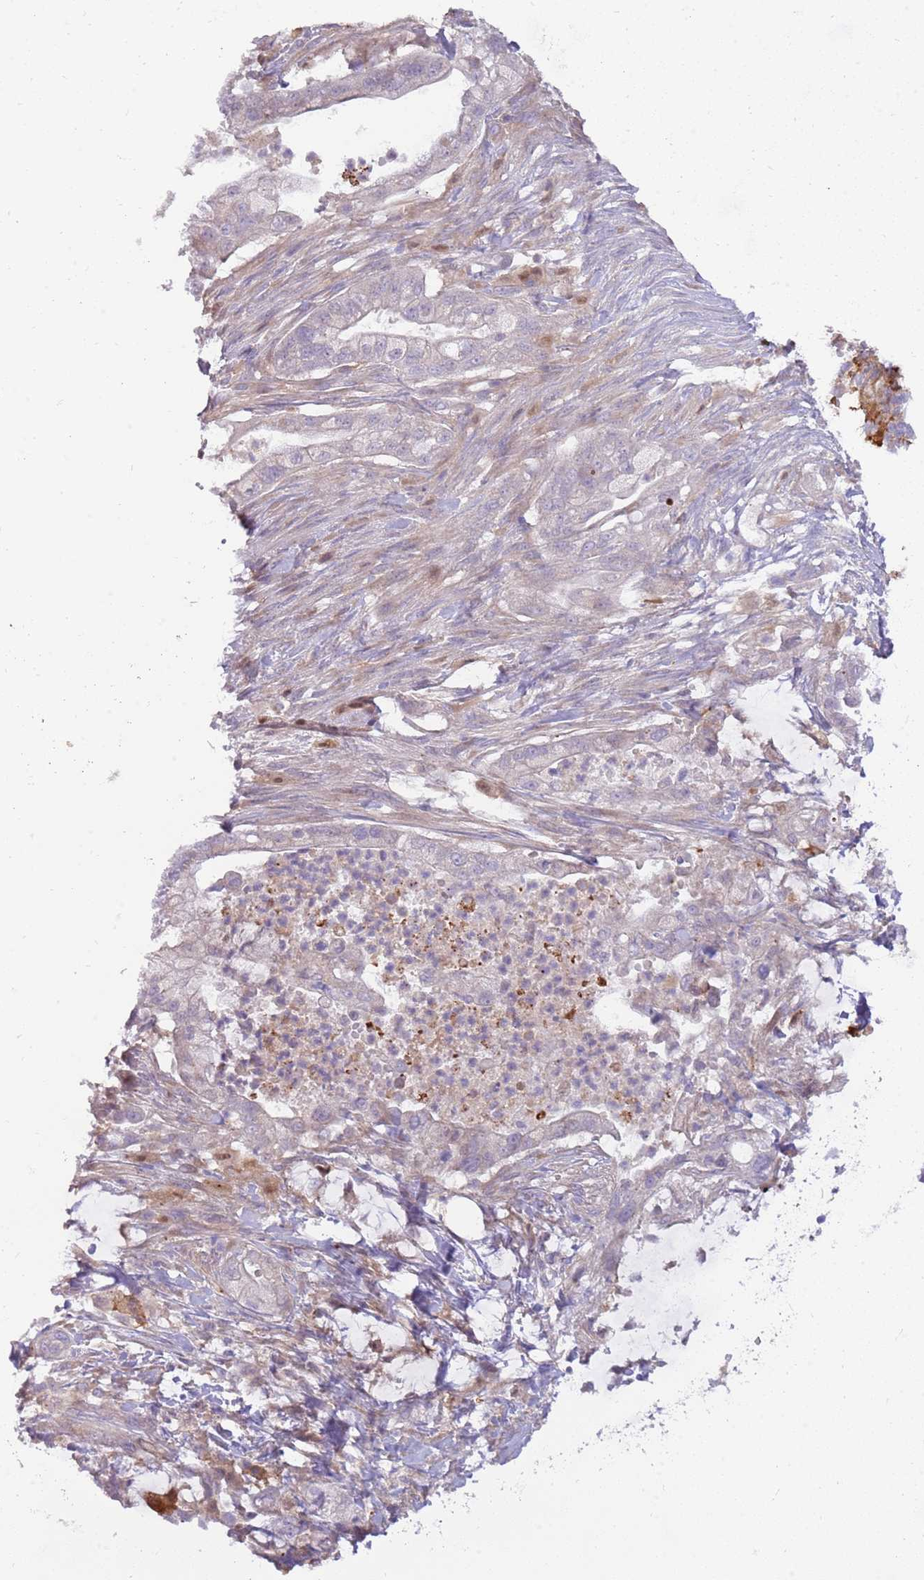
{"staining": {"intensity": "negative", "quantity": "none", "location": "none"}, "tissue": "pancreatic cancer", "cell_type": "Tumor cells", "image_type": "cancer", "snomed": [{"axis": "morphology", "description": "Adenocarcinoma, NOS"}, {"axis": "topography", "description": "Pancreas"}], "caption": "Pancreatic cancer was stained to show a protein in brown. There is no significant expression in tumor cells.", "gene": "DIPK1C", "patient": {"sex": "male", "age": 44}}